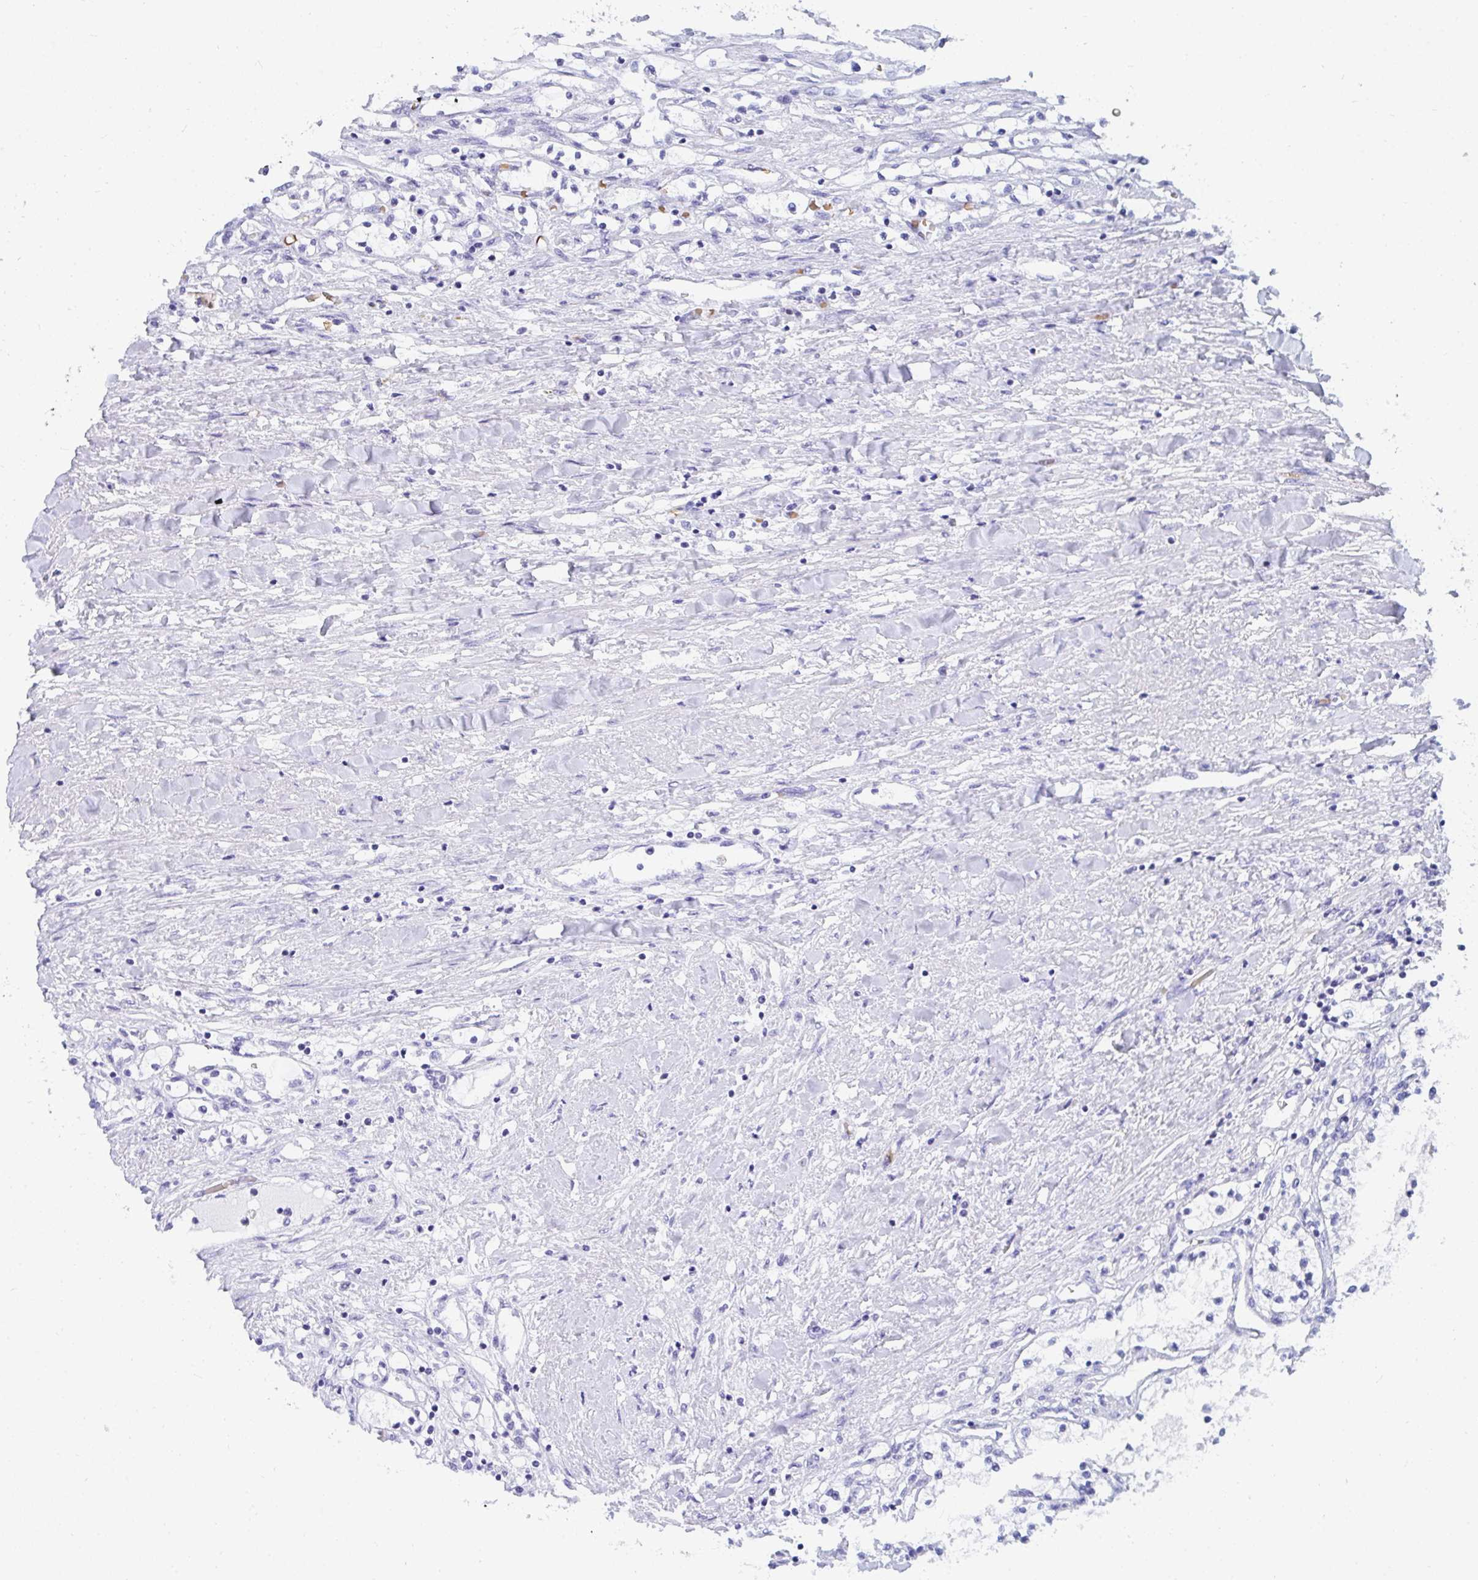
{"staining": {"intensity": "negative", "quantity": "none", "location": "none"}, "tissue": "renal cancer", "cell_type": "Tumor cells", "image_type": "cancer", "snomed": [{"axis": "morphology", "description": "Adenocarcinoma, NOS"}, {"axis": "topography", "description": "Kidney"}], "caption": "IHC of human renal cancer displays no positivity in tumor cells.", "gene": "MROH2B", "patient": {"sex": "male", "age": 68}}